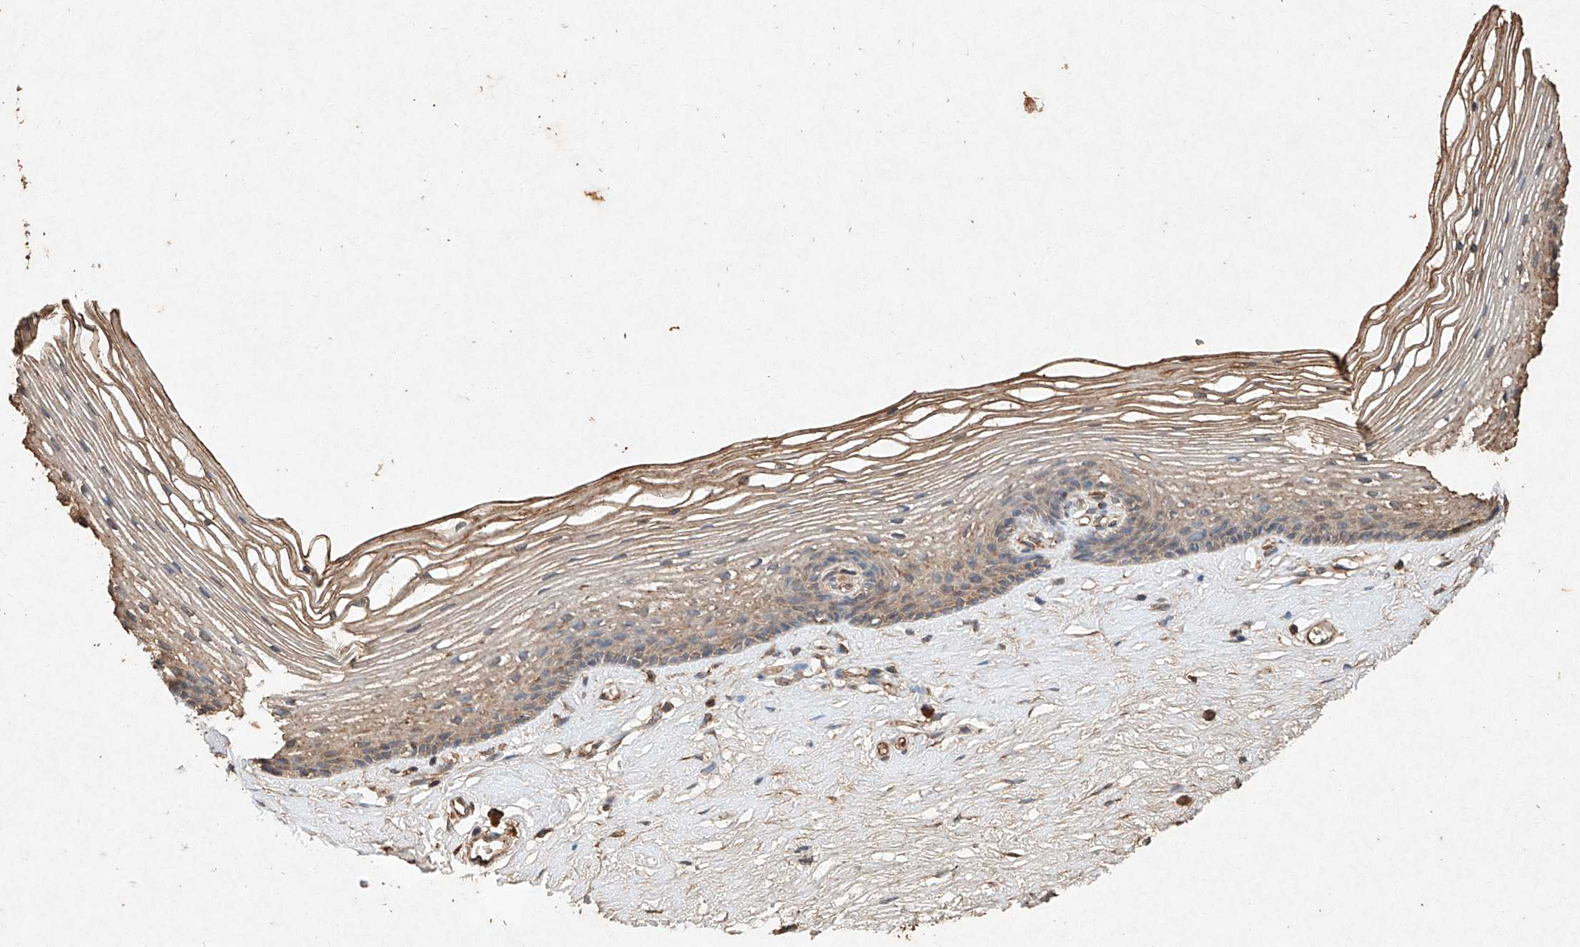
{"staining": {"intensity": "weak", "quantity": "25%-75%", "location": "cytoplasmic/membranous"}, "tissue": "vagina", "cell_type": "Squamous epithelial cells", "image_type": "normal", "snomed": [{"axis": "morphology", "description": "Normal tissue, NOS"}, {"axis": "topography", "description": "Vagina"}], "caption": "Vagina stained with DAB (3,3'-diaminobenzidine) immunohistochemistry shows low levels of weak cytoplasmic/membranous positivity in approximately 25%-75% of squamous epithelial cells. The staining was performed using DAB, with brown indicating positive protein expression. Nuclei are stained blue with hematoxylin.", "gene": "STK3", "patient": {"sex": "female", "age": 46}}